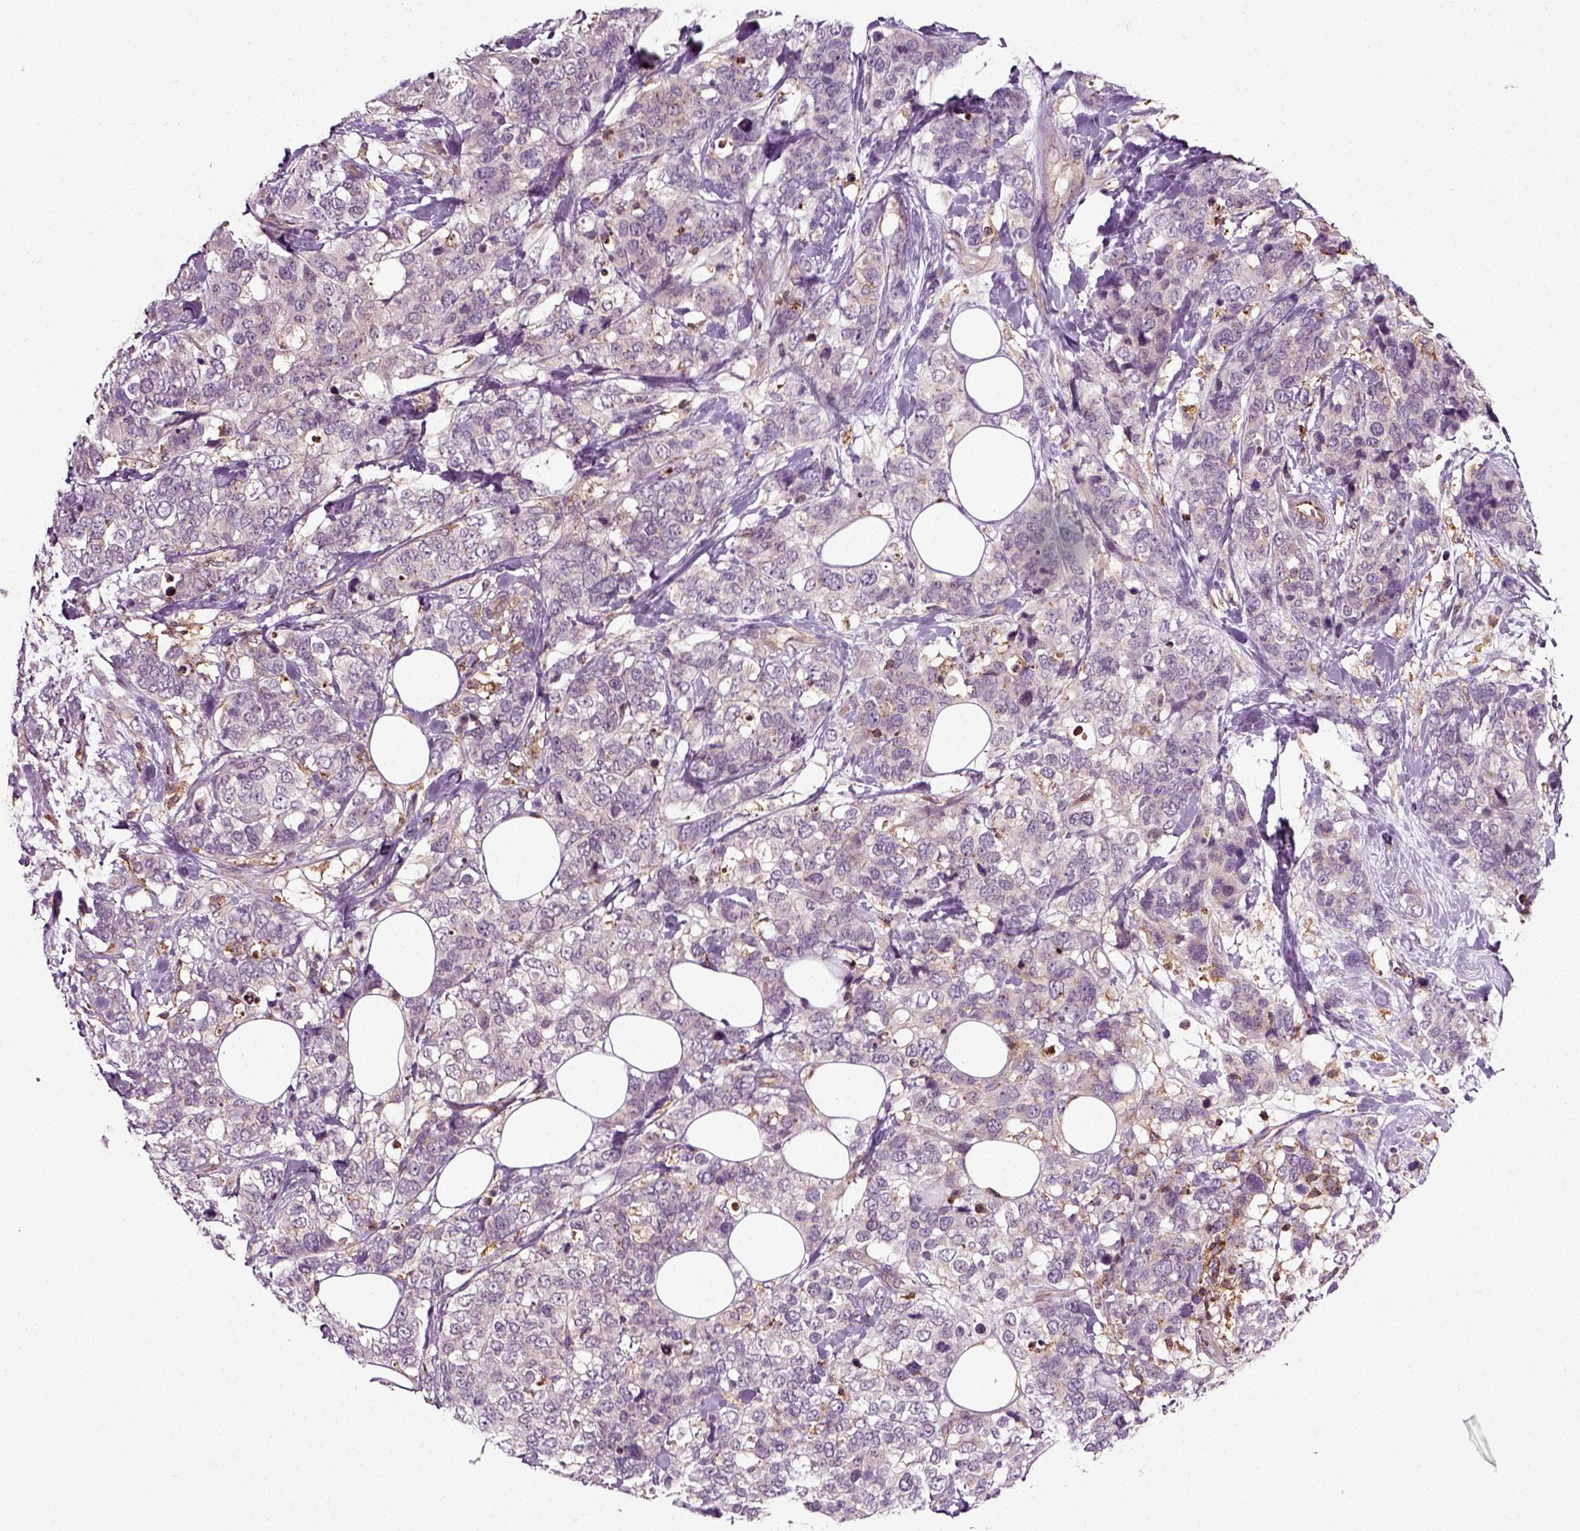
{"staining": {"intensity": "negative", "quantity": "none", "location": "none"}, "tissue": "breast cancer", "cell_type": "Tumor cells", "image_type": "cancer", "snomed": [{"axis": "morphology", "description": "Lobular carcinoma"}, {"axis": "topography", "description": "Breast"}], "caption": "The immunohistochemistry (IHC) photomicrograph has no significant staining in tumor cells of breast cancer tissue.", "gene": "RHOF", "patient": {"sex": "female", "age": 59}}